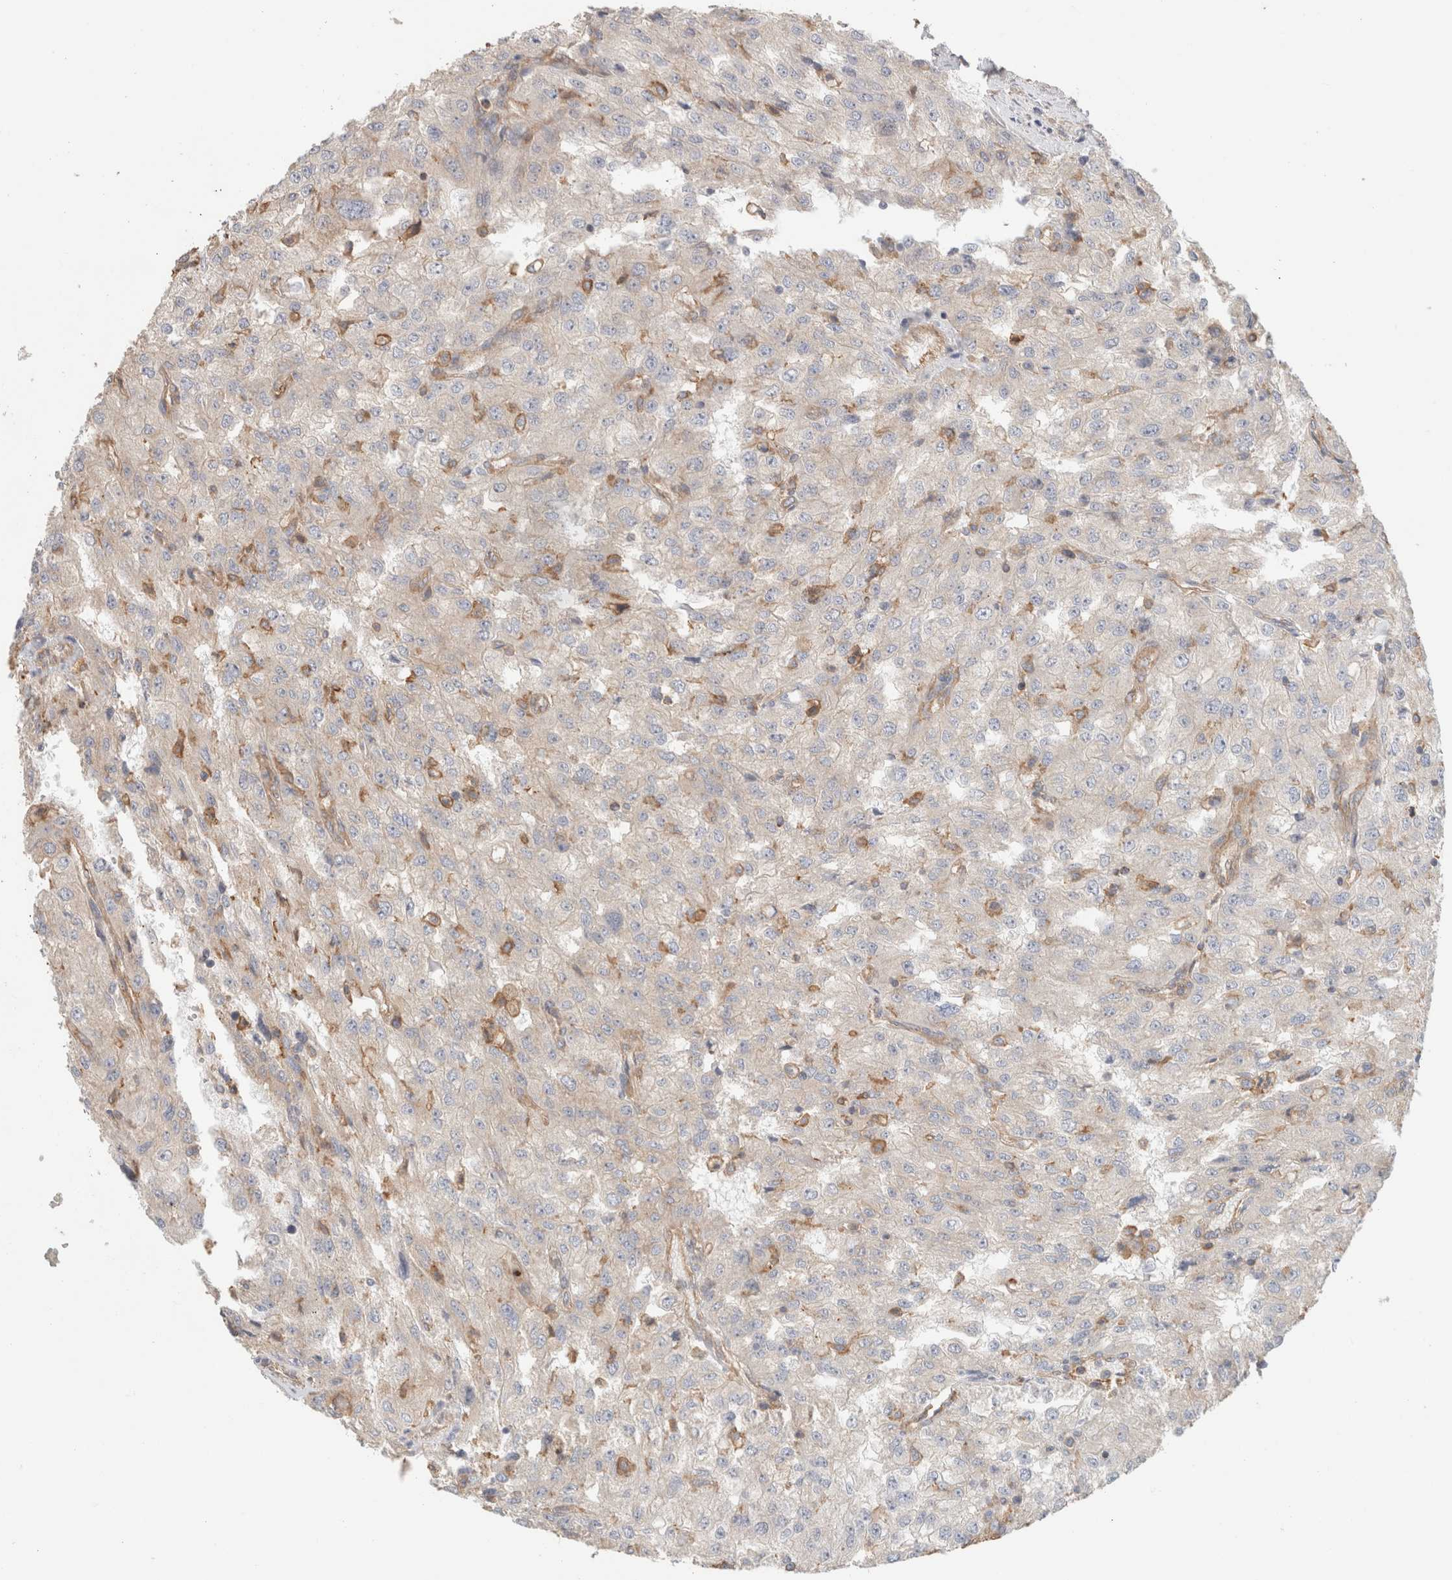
{"staining": {"intensity": "weak", "quantity": "<25%", "location": "cytoplasmic/membranous"}, "tissue": "renal cancer", "cell_type": "Tumor cells", "image_type": "cancer", "snomed": [{"axis": "morphology", "description": "Adenocarcinoma, NOS"}, {"axis": "topography", "description": "Kidney"}], "caption": "This is a histopathology image of IHC staining of renal cancer, which shows no staining in tumor cells.", "gene": "CFAP418", "patient": {"sex": "female", "age": 54}}